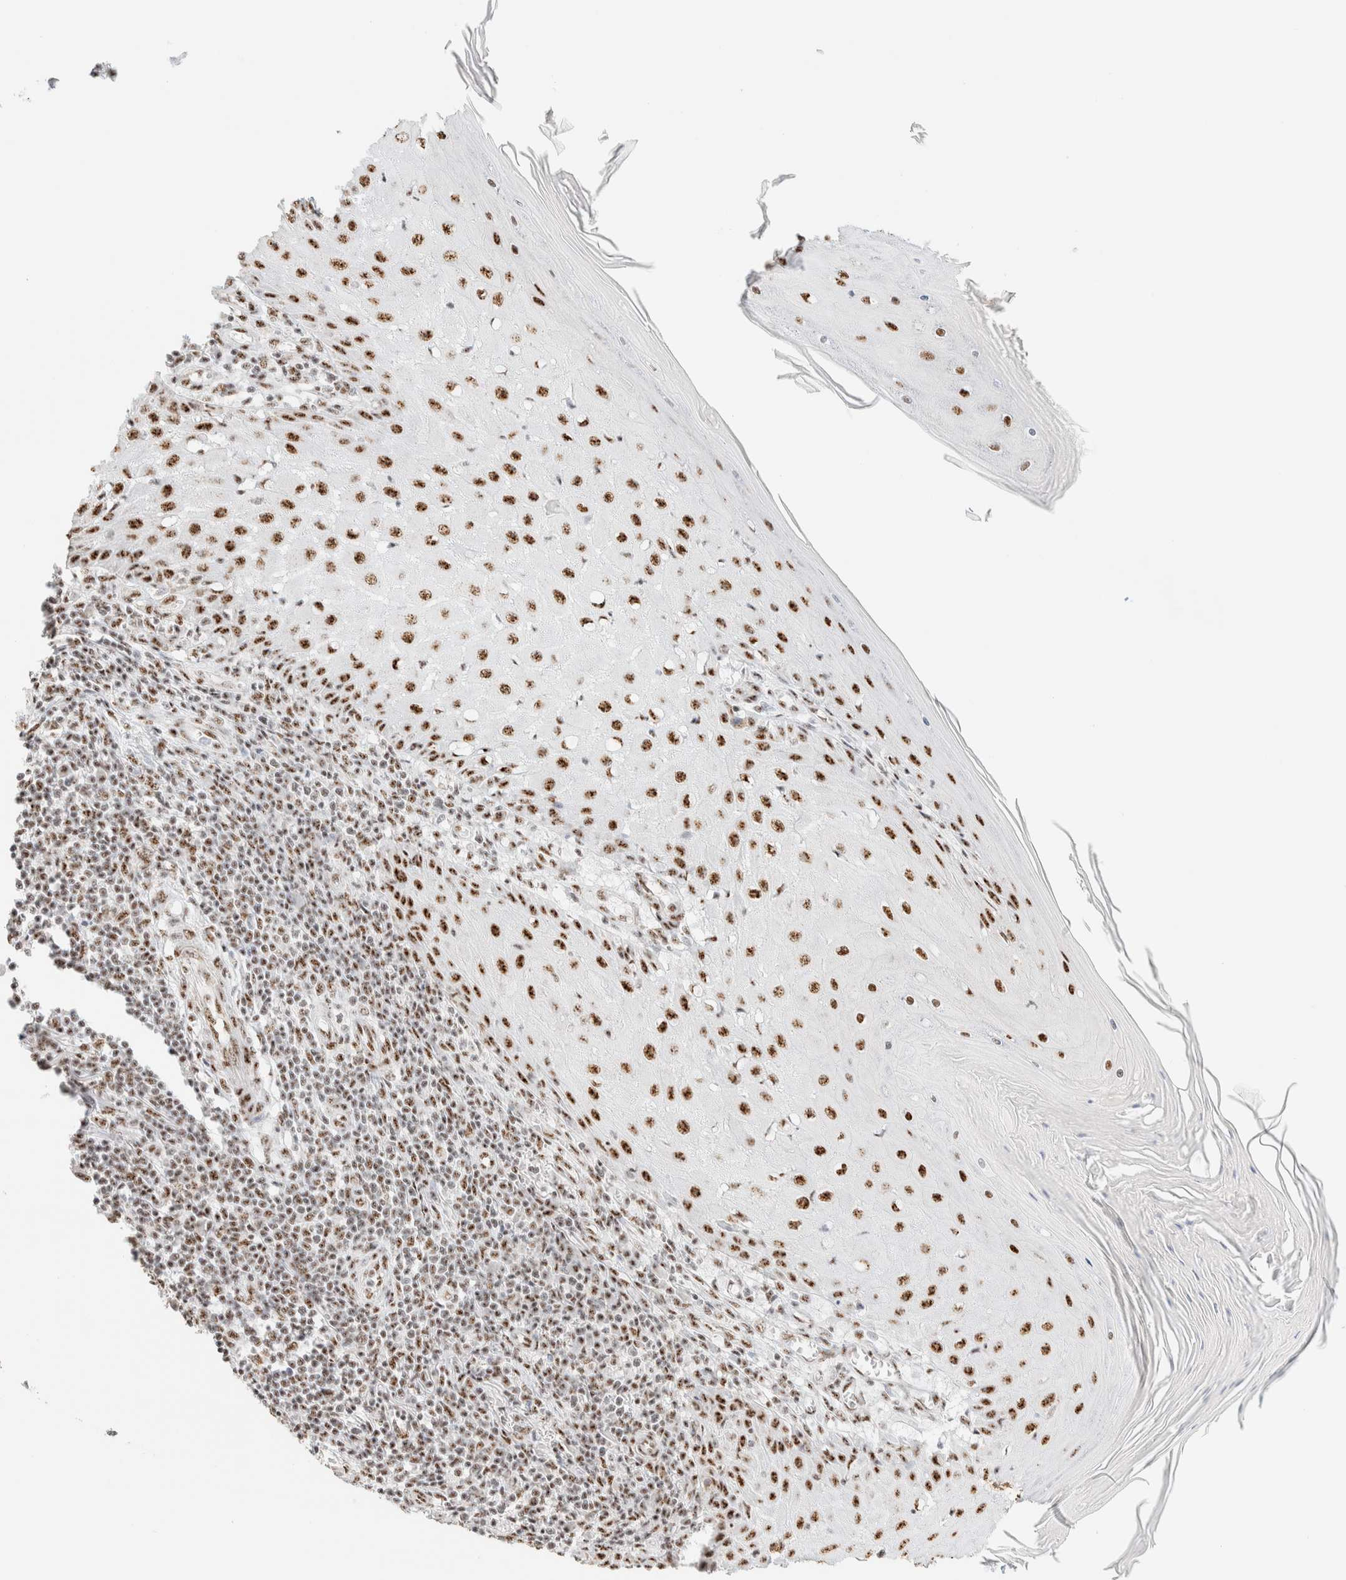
{"staining": {"intensity": "moderate", "quantity": ">75%", "location": "nuclear"}, "tissue": "skin cancer", "cell_type": "Tumor cells", "image_type": "cancer", "snomed": [{"axis": "morphology", "description": "Squamous cell carcinoma, NOS"}, {"axis": "topography", "description": "Skin"}], "caption": "Protein expression analysis of squamous cell carcinoma (skin) shows moderate nuclear staining in about >75% of tumor cells. (Brightfield microscopy of DAB IHC at high magnification).", "gene": "SON", "patient": {"sex": "female", "age": 73}}